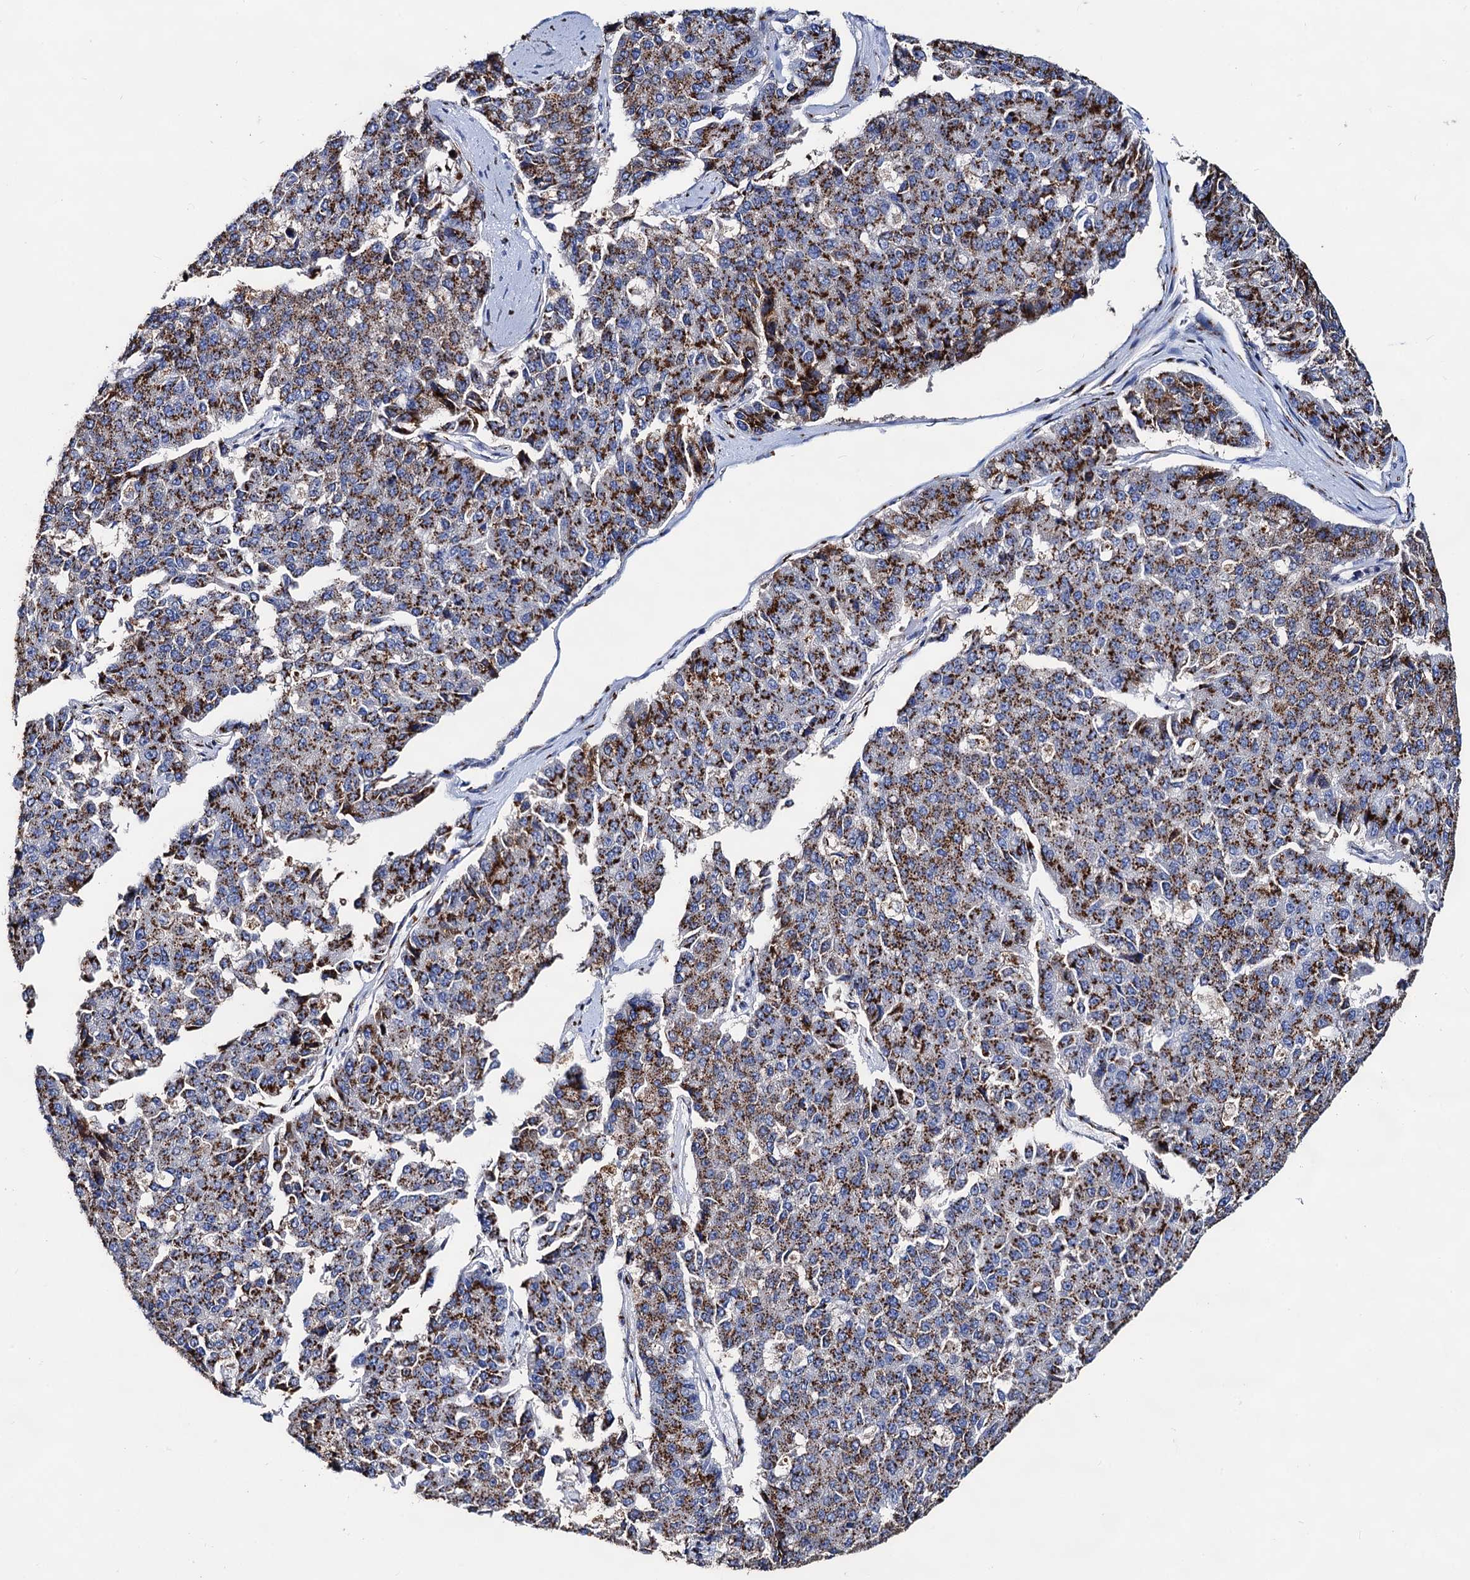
{"staining": {"intensity": "strong", "quantity": ">75%", "location": "cytoplasmic/membranous"}, "tissue": "pancreatic cancer", "cell_type": "Tumor cells", "image_type": "cancer", "snomed": [{"axis": "morphology", "description": "Adenocarcinoma, NOS"}, {"axis": "topography", "description": "Pancreas"}], "caption": "Strong cytoplasmic/membranous staining for a protein is identified in about >75% of tumor cells of pancreatic adenocarcinoma using immunohistochemistry (IHC).", "gene": "TM9SF3", "patient": {"sex": "male", "age": 50}}